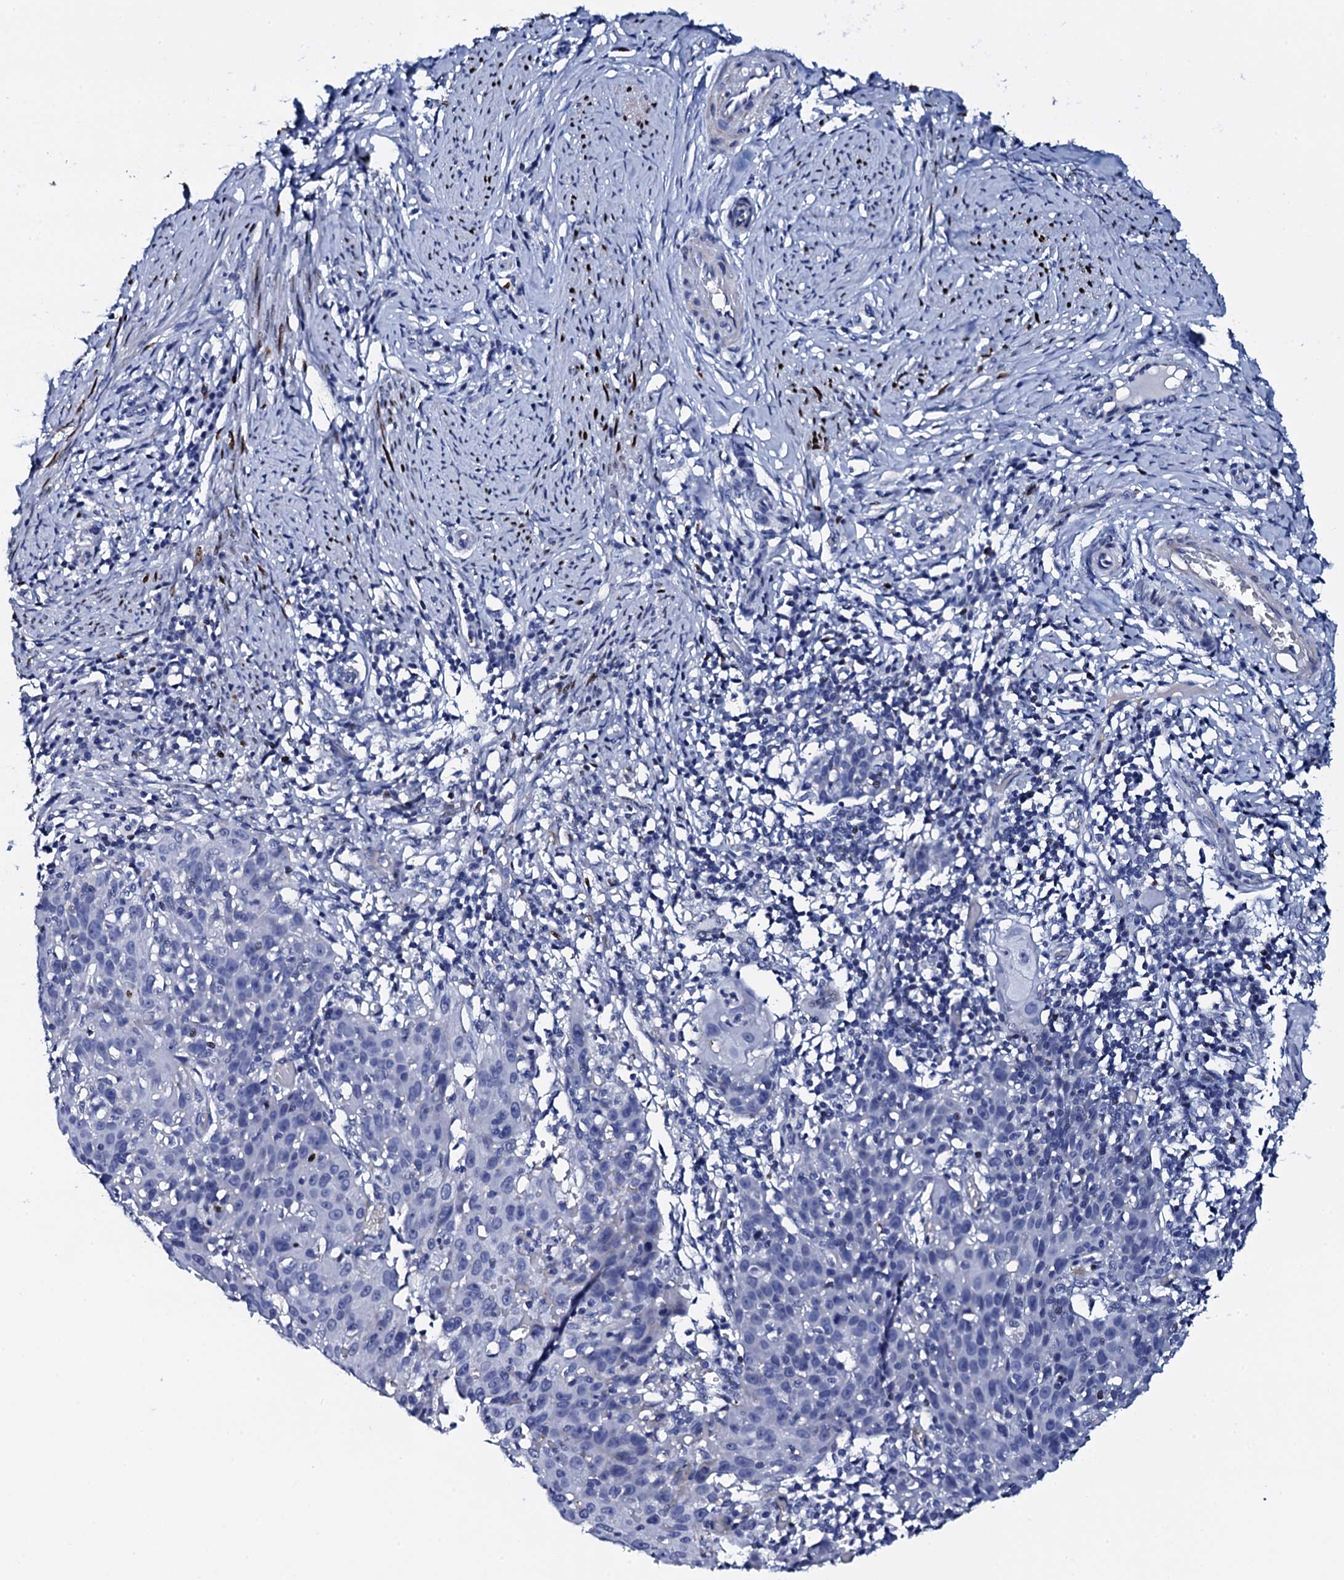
{"staining": {"intensity": "negative", "quantity": "none", "location": "none"}, "tissue": "cervical cancer", "cell_type": "Tumor cells", "image_type": "cancer", "snomed": [{"axis": "morphology", "description": "Squamous cell carcinoma, NOS"}, {"axis": "topography", "description": "Cervix"}], "caption": "A histopathology image of human cervical squamous cell carcinoma is negative for staining in tumor cells.", "gene": "NPM2", "patient": {"sex": "female", "age": 50}}